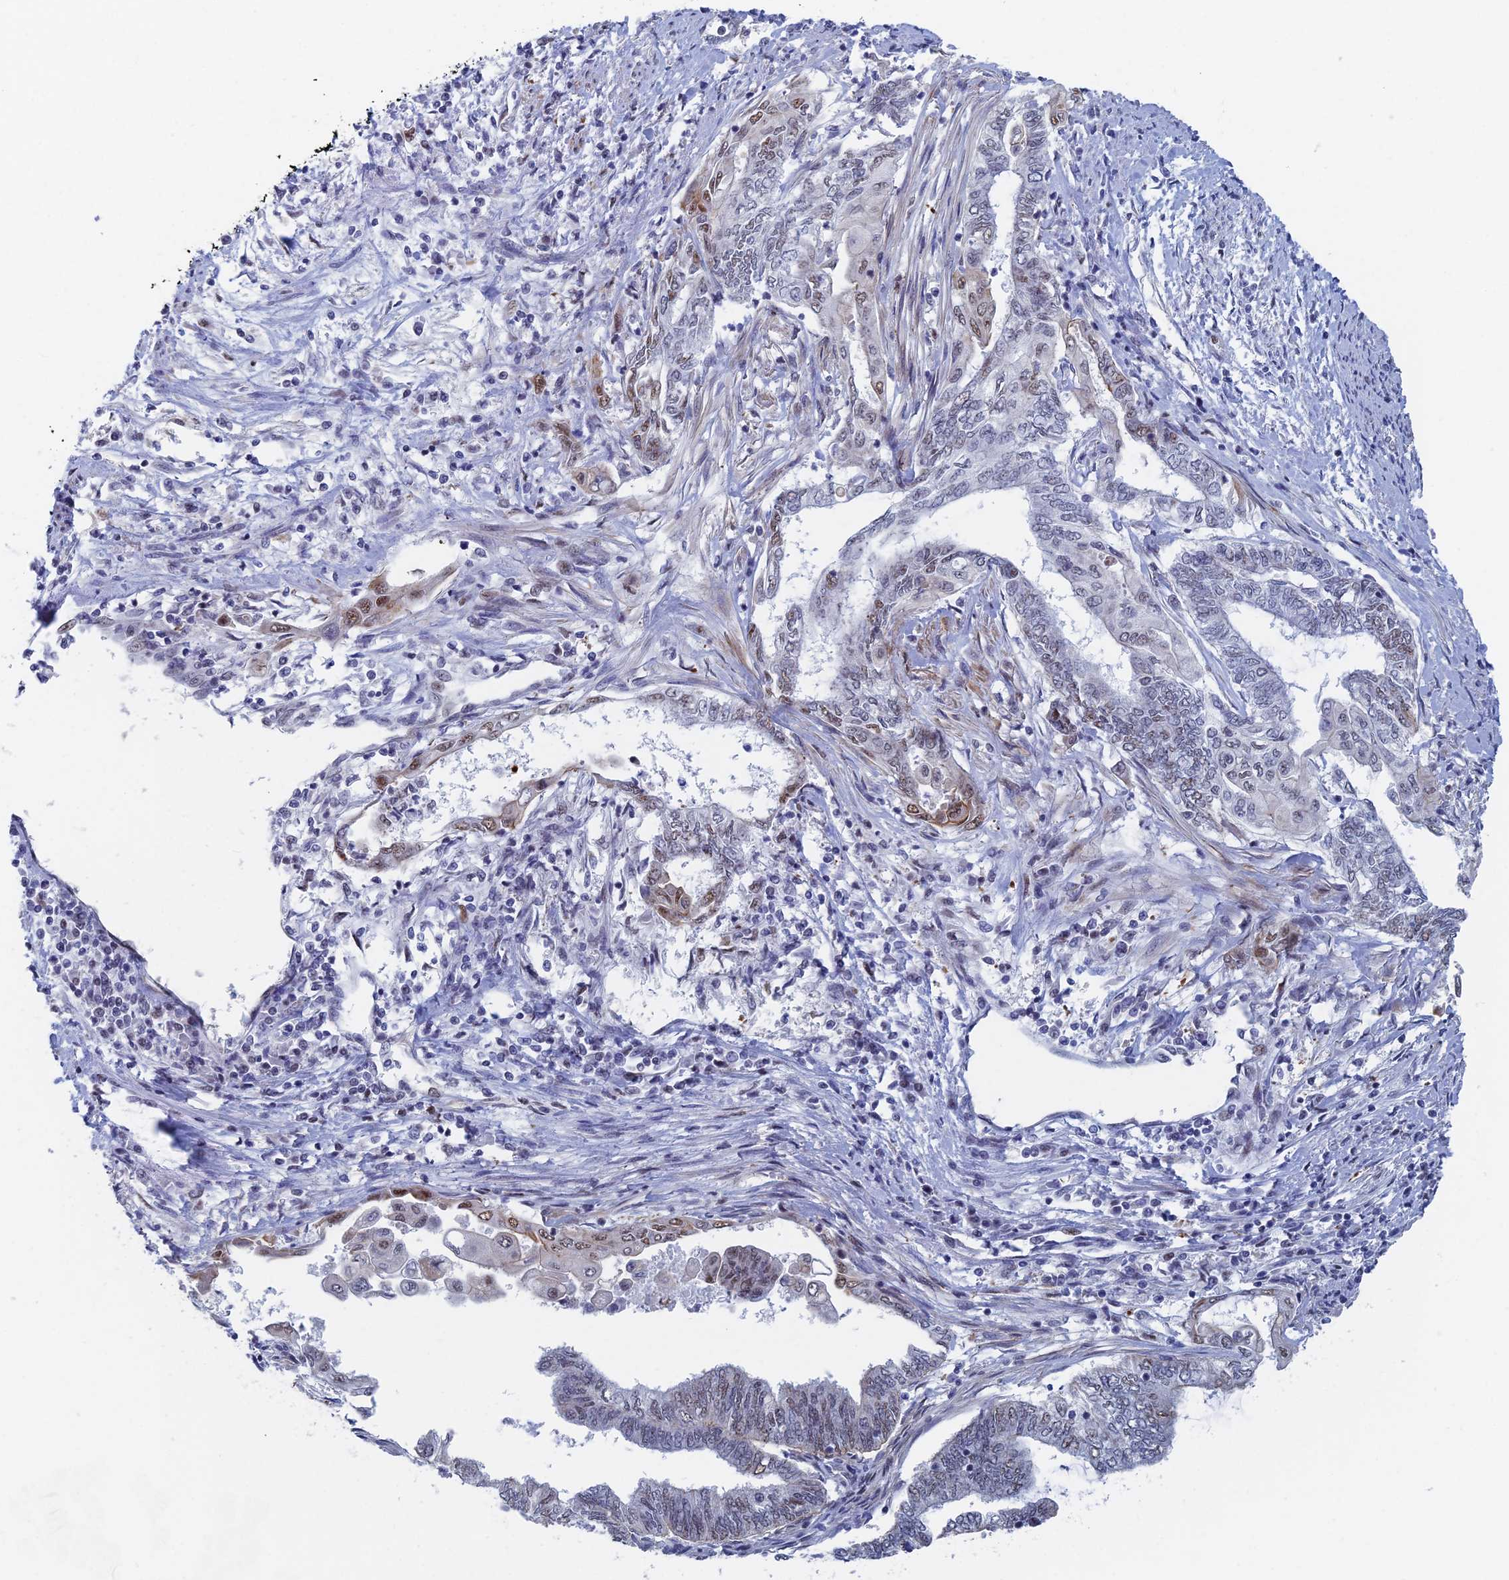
{"staining": {"intensity": "weak", "quantity": "25%-75%", "location": "nuclear"}, "tissue": "endometrial cancer", "cell_type": "Tumor cells", "image_type": "cancer", "snomed": [{"axis": "morphology", "description": "Adenocarcinoma, NOS"}, {"axis": "topography", "description": "Uterus"}, {"axis": "topography", "description": "Endometrium"}], "caption": "Brown immunohistochemical staining in human adenocarcinoma (endometrial) exhibits weak nuclear expression in about 25%-75% of tumor cells. (DAB IHC, brown staining for protein, blue staining for nuclei).", "gene": "GMNC", "patient": {"sex": "female", "age": 70}}